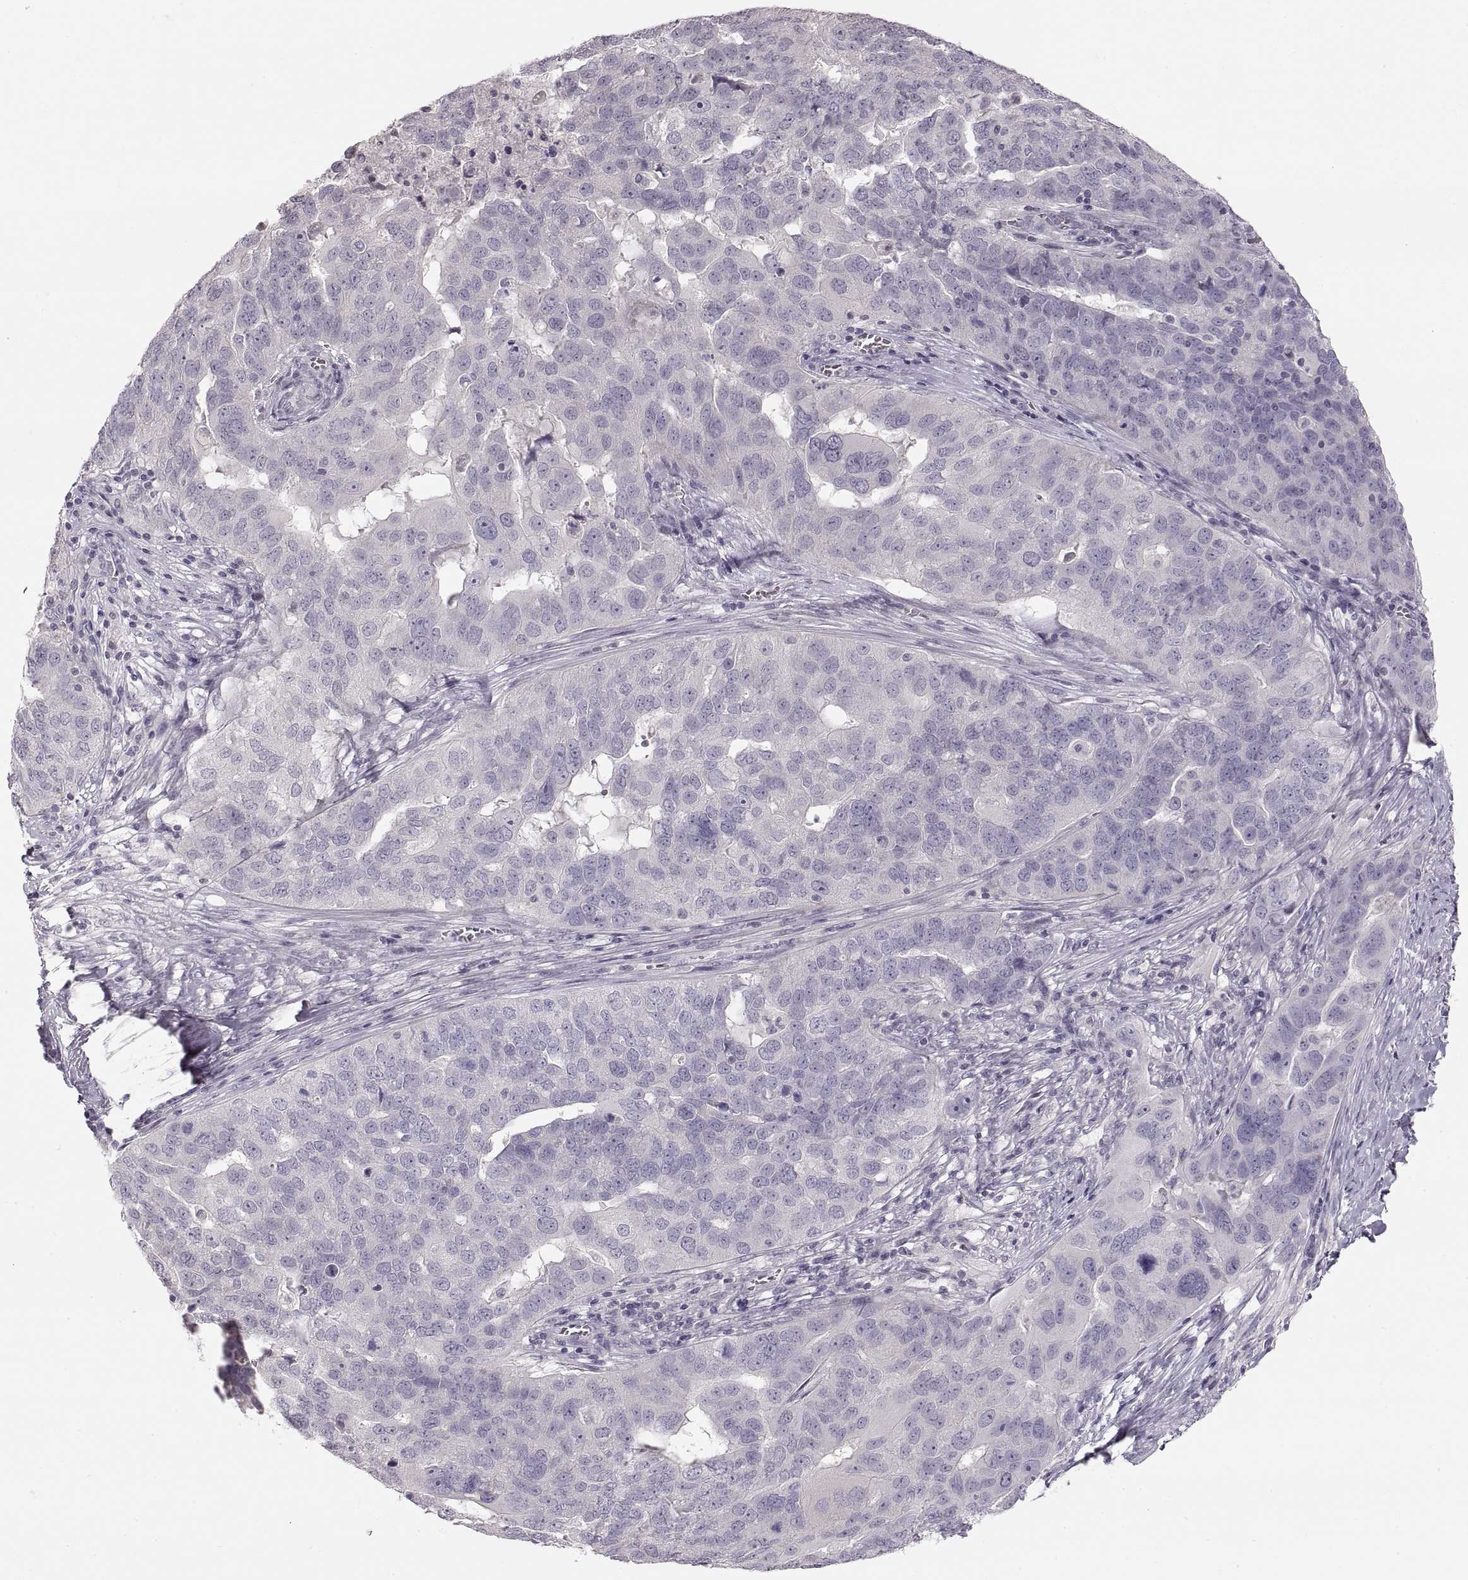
{"staining": {"intensity": "negative", "quantity": "none", "location": "none"}, "tissue": "ovarian cancer", "cell_type": "Tumor cells", "image_type": "cancer", "snomed": [{"axis": "morphology", "description": "Carcinoma, endometroid"}, {"axis": "topography", "description": "Soft tissue"}, {"axis": "topography", "description": "Ovary"}], "caption": "DAB (3,3'-diaminobenzidine) immunohistochemical staining of ovarian cancer (endometroid carcinoma) reveals no significant expression in tumor cells.", "gene": "PCSK2", "patient": {"sex": "female", "age": 52}}